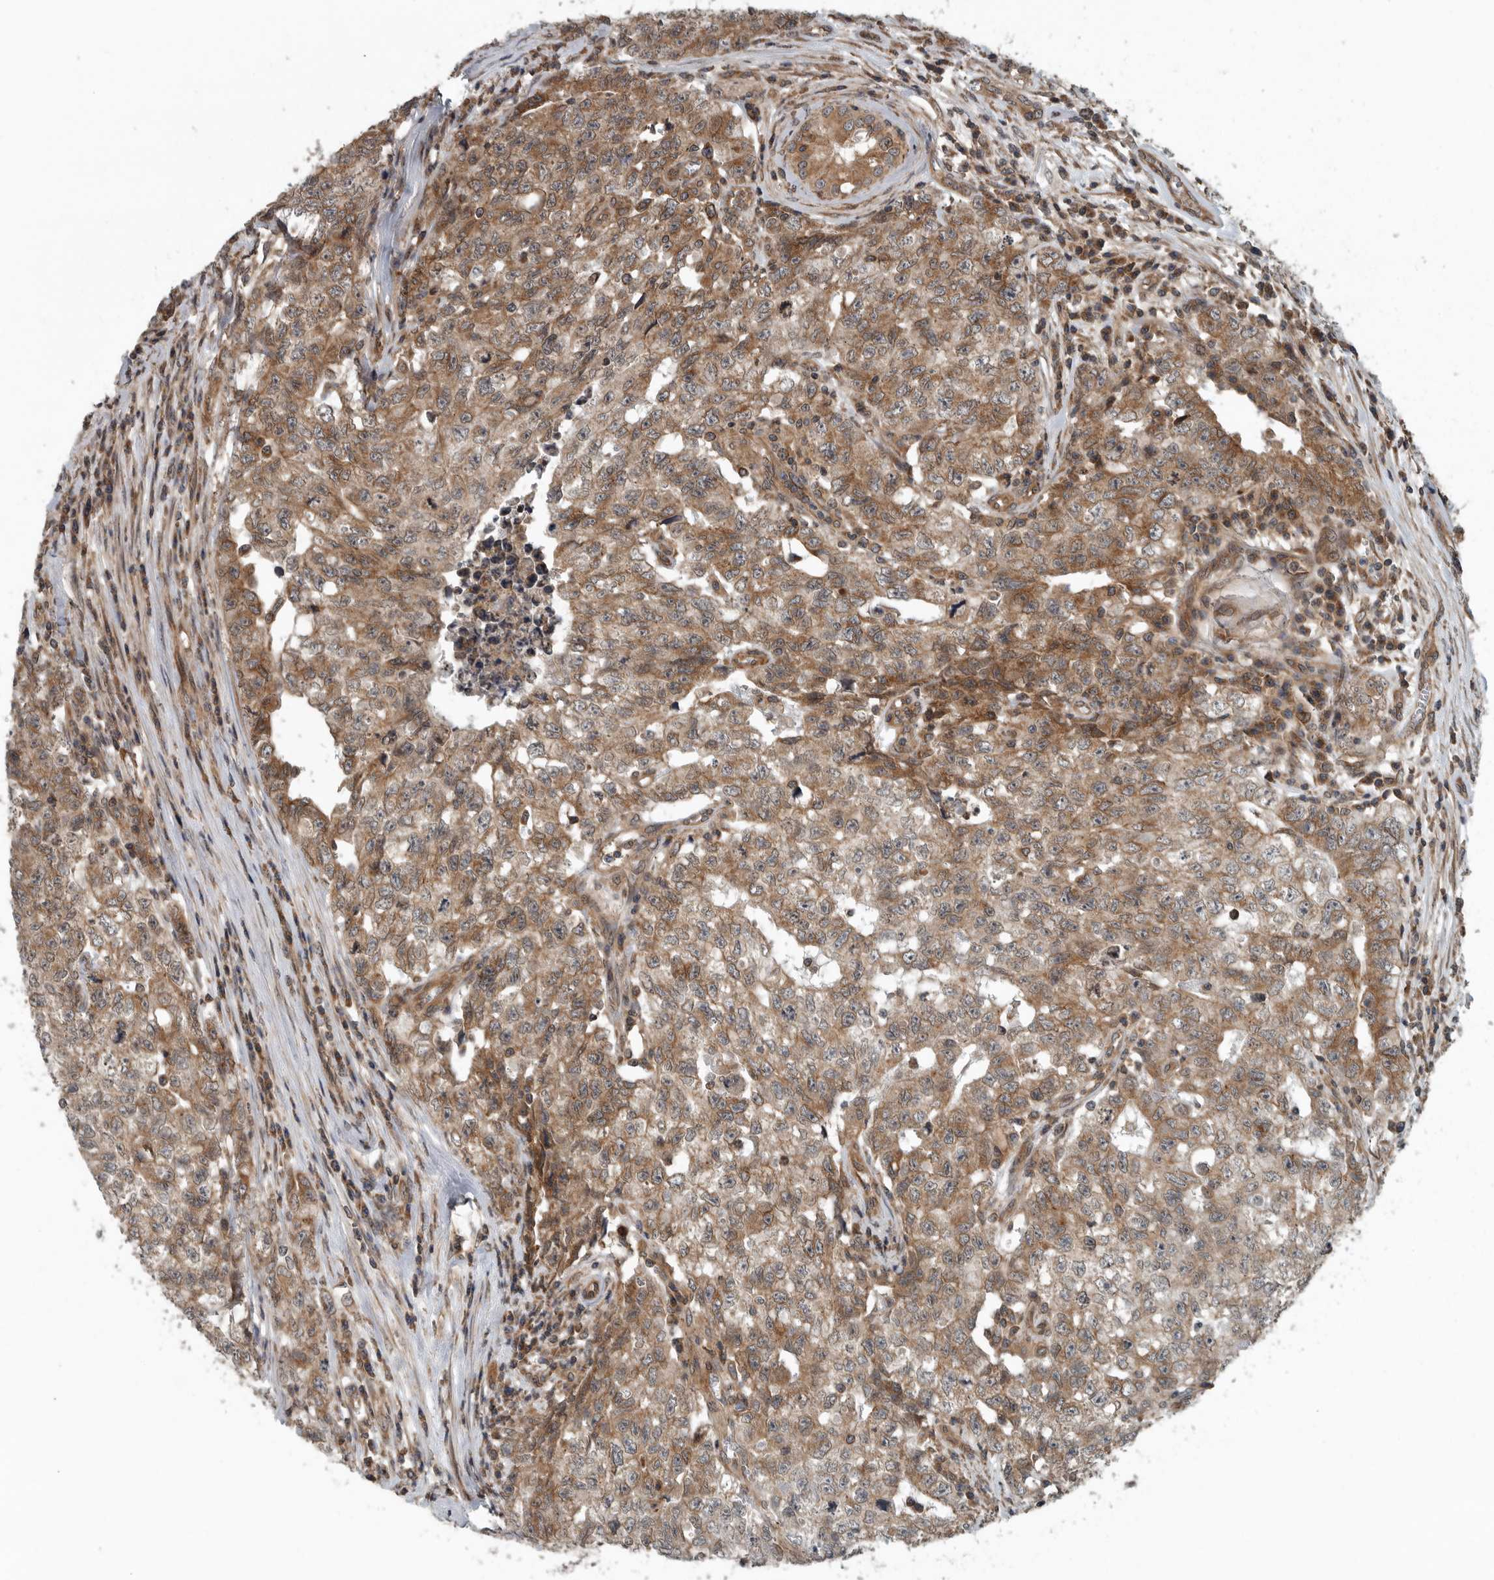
{"staining": {"intensity": "moderate", "quantity": ">75%", "location": "cytoplasmic/membranous"}, "tissue": "testis cancer", "cell_type": "Tumor cells", "image_type": "cancer", "snomed": [{"axis": "morphology", "description": "Carcinoma, Embryonal, NOS"}, {"axis": "topography", "description": "Testis"}], "caption": "There is medium levels of moderate cytoplasmic/membranous expression in tumor cells of testis embryonal carcinoma, as demonstrated by immunohistochemical staining (brown color).", "gene": "AMFR", "patient": {"sex": "male", "age": 28}}